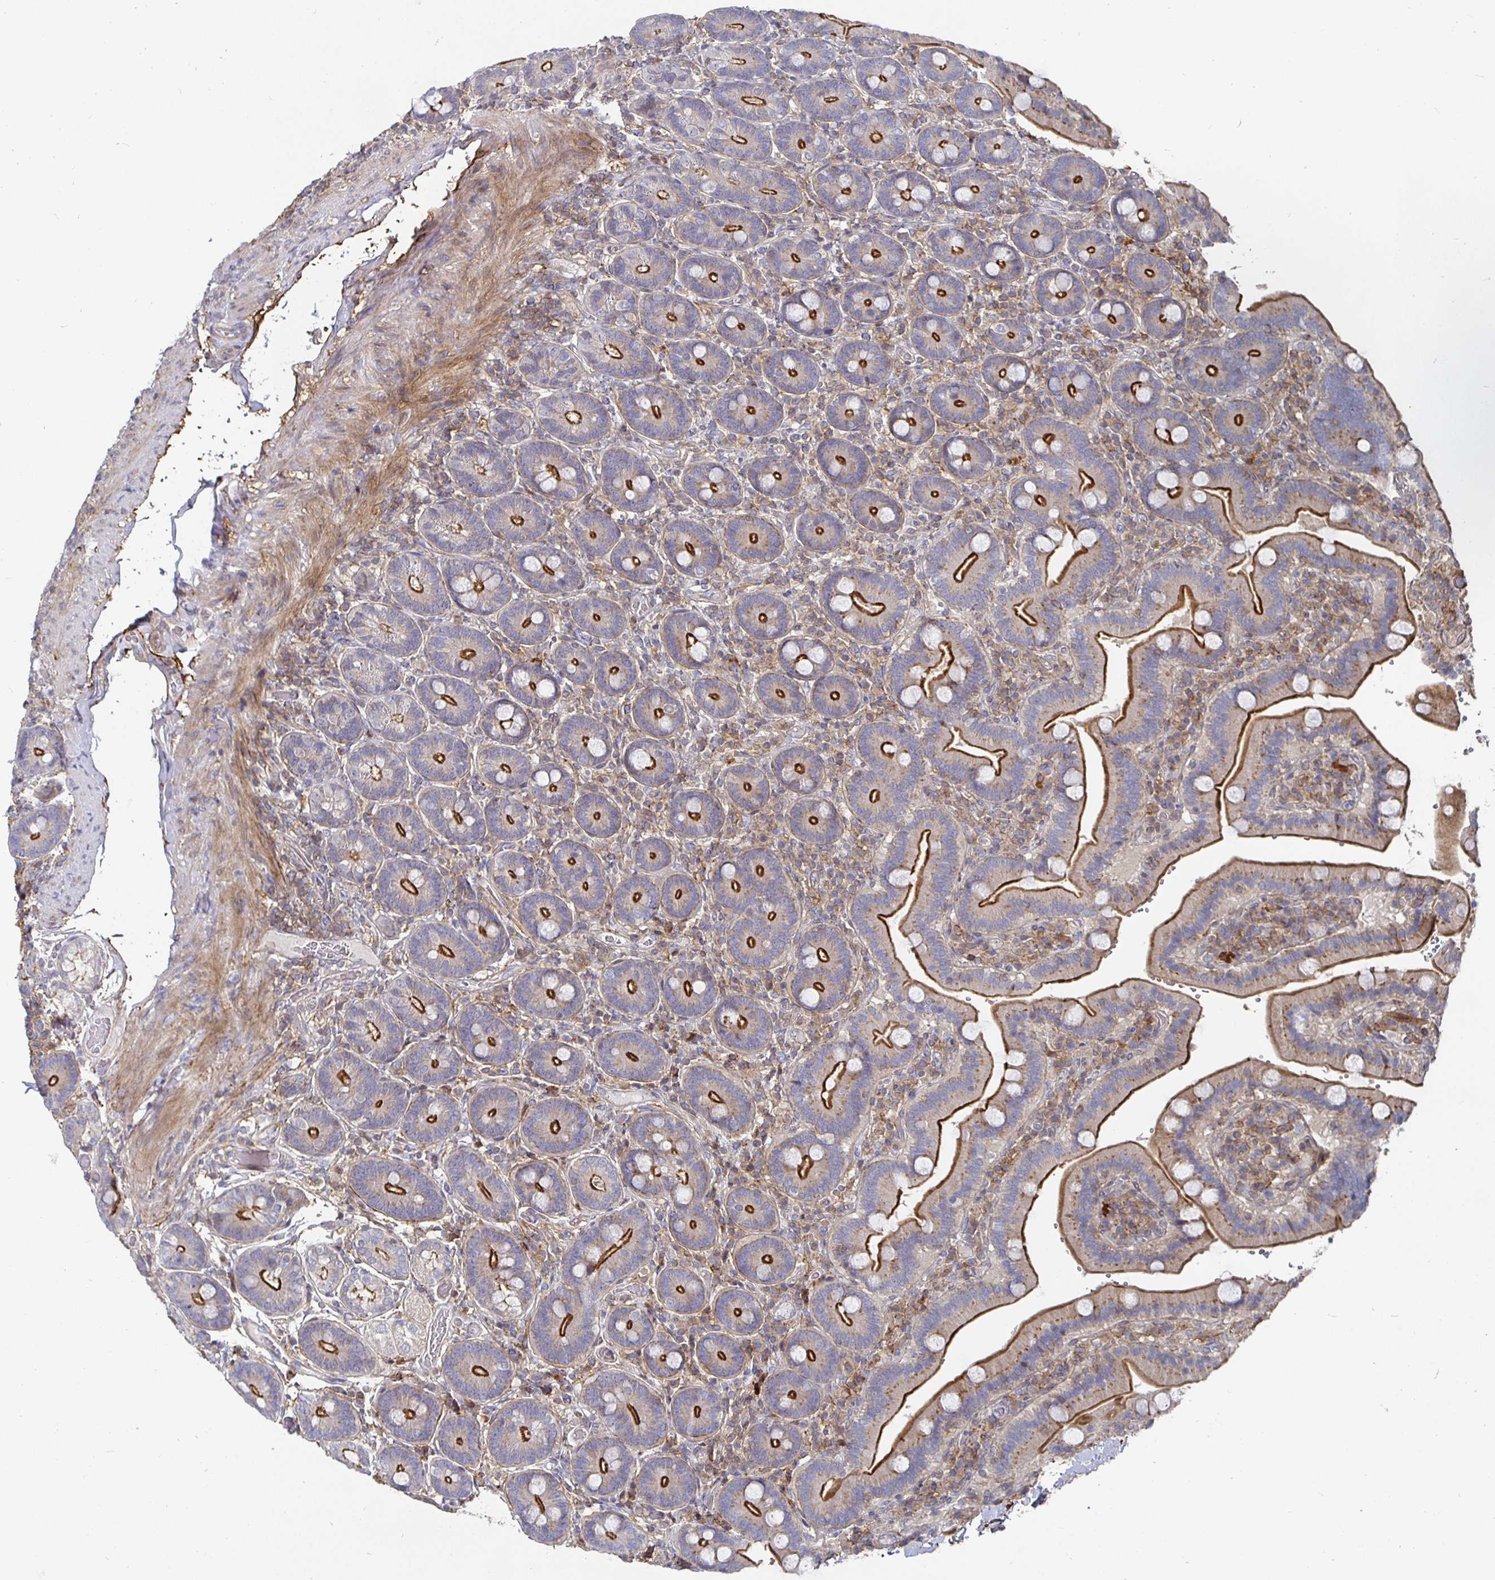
{"staining": {"intensity": "strong", "quantity": "25%-75%", "location": "cytoplasmic/membranous"}, "tissue": "duodenum", "cell_type": "Glandular cells", "image_type": "normal", "snomed": [{"axis": "morphology", "description": "Normal tissue, NOS"}, {"axis": "topography", "description": "Duodenum"}], "caption": "Glandular cells display strong cytoplasmic/membranous positivity in about 25%-75% of cells in unremarkable duodenum.", "gene": "GJA4", "patient": {"sex": "female", "age": 62}}